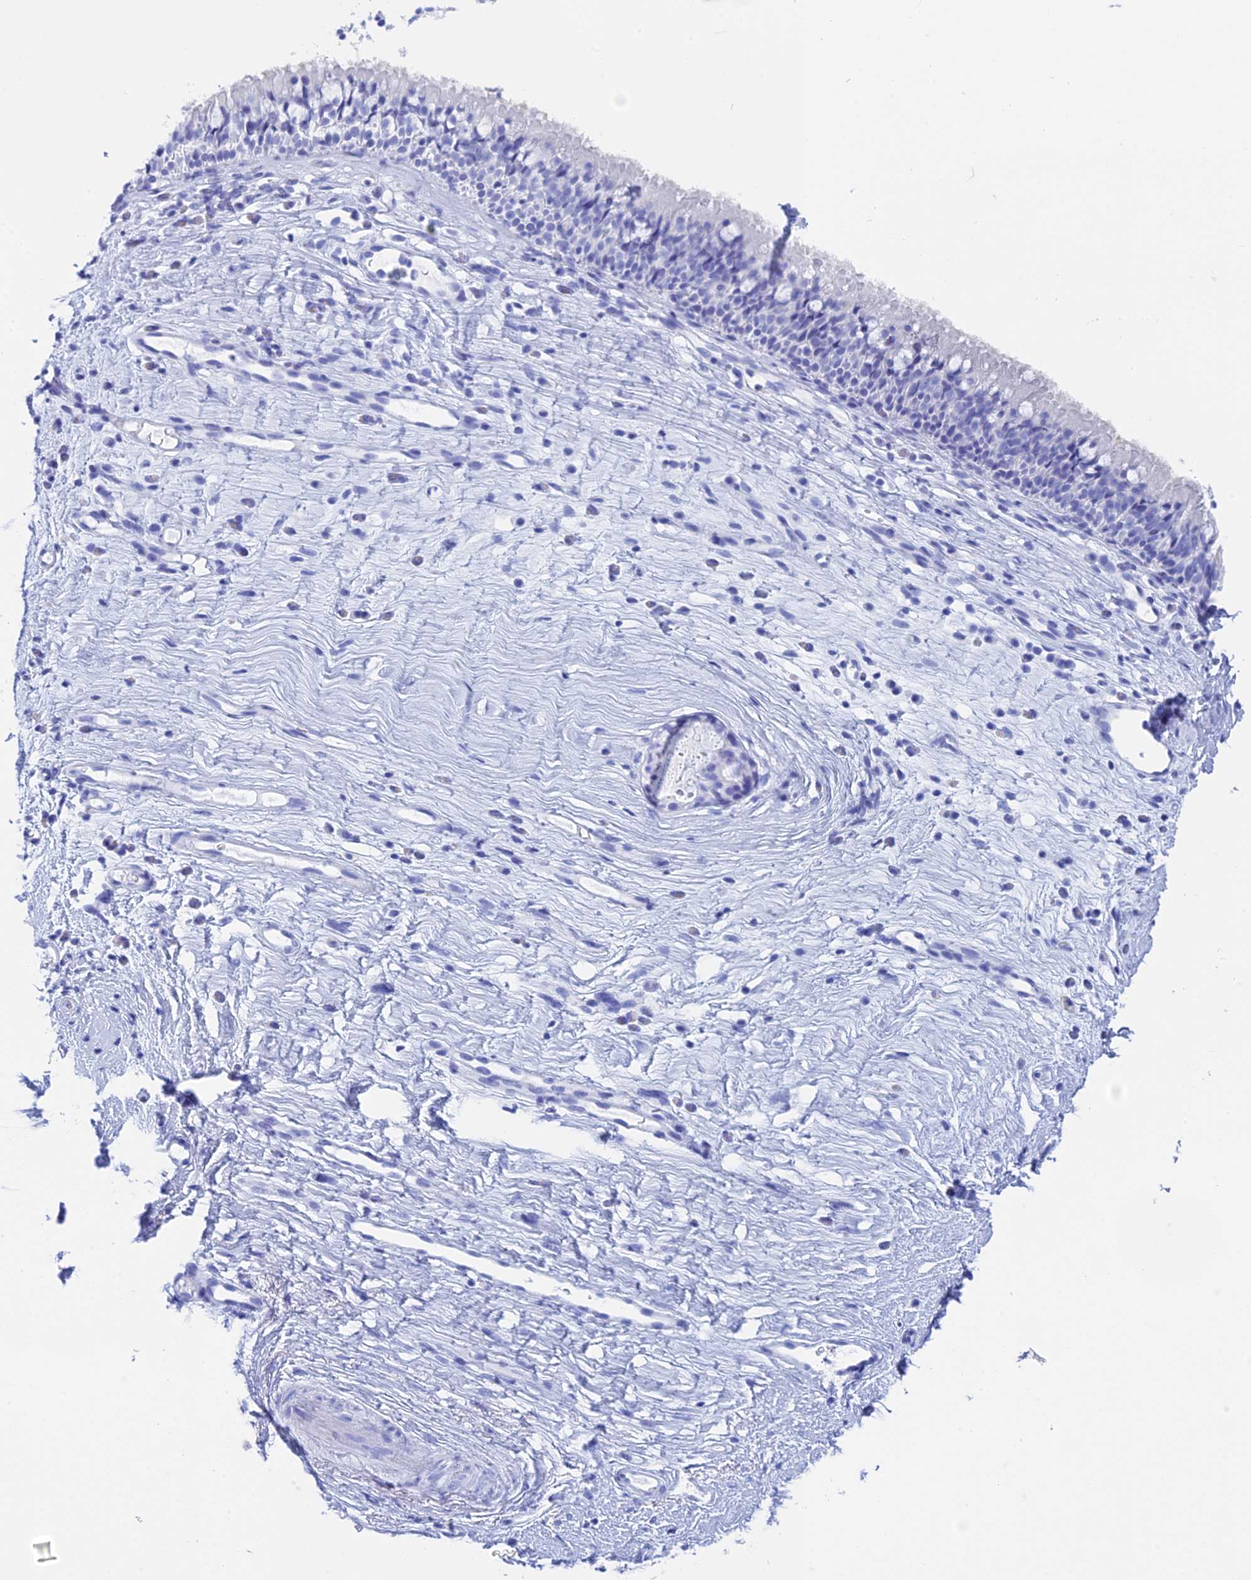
{"staining": {"intensity": "negative", "quantity": "none", "location": "none"}, "tissue": "nasopharynx", "cell_type": "Respiratory epithelial cells", "image_type": "normal", "snomed": [{"axis": "morphology", "description": "Normal tissue, NOS"}, {"axis": "morphology", "description": "Inflammation, NOS"}, {"axis": "morphology", "description": "Malignant melanoma, Metastatic site"}, {"axis": "topography", "description": "Nasopharynx"}], "caption": "This is a image of immunohistochemistry staining of normal nasopharynx, which shows no expression in respiratory epithelial cells.", "gene": "TEX101", "patient": {"sex": "male", "age": 70}}